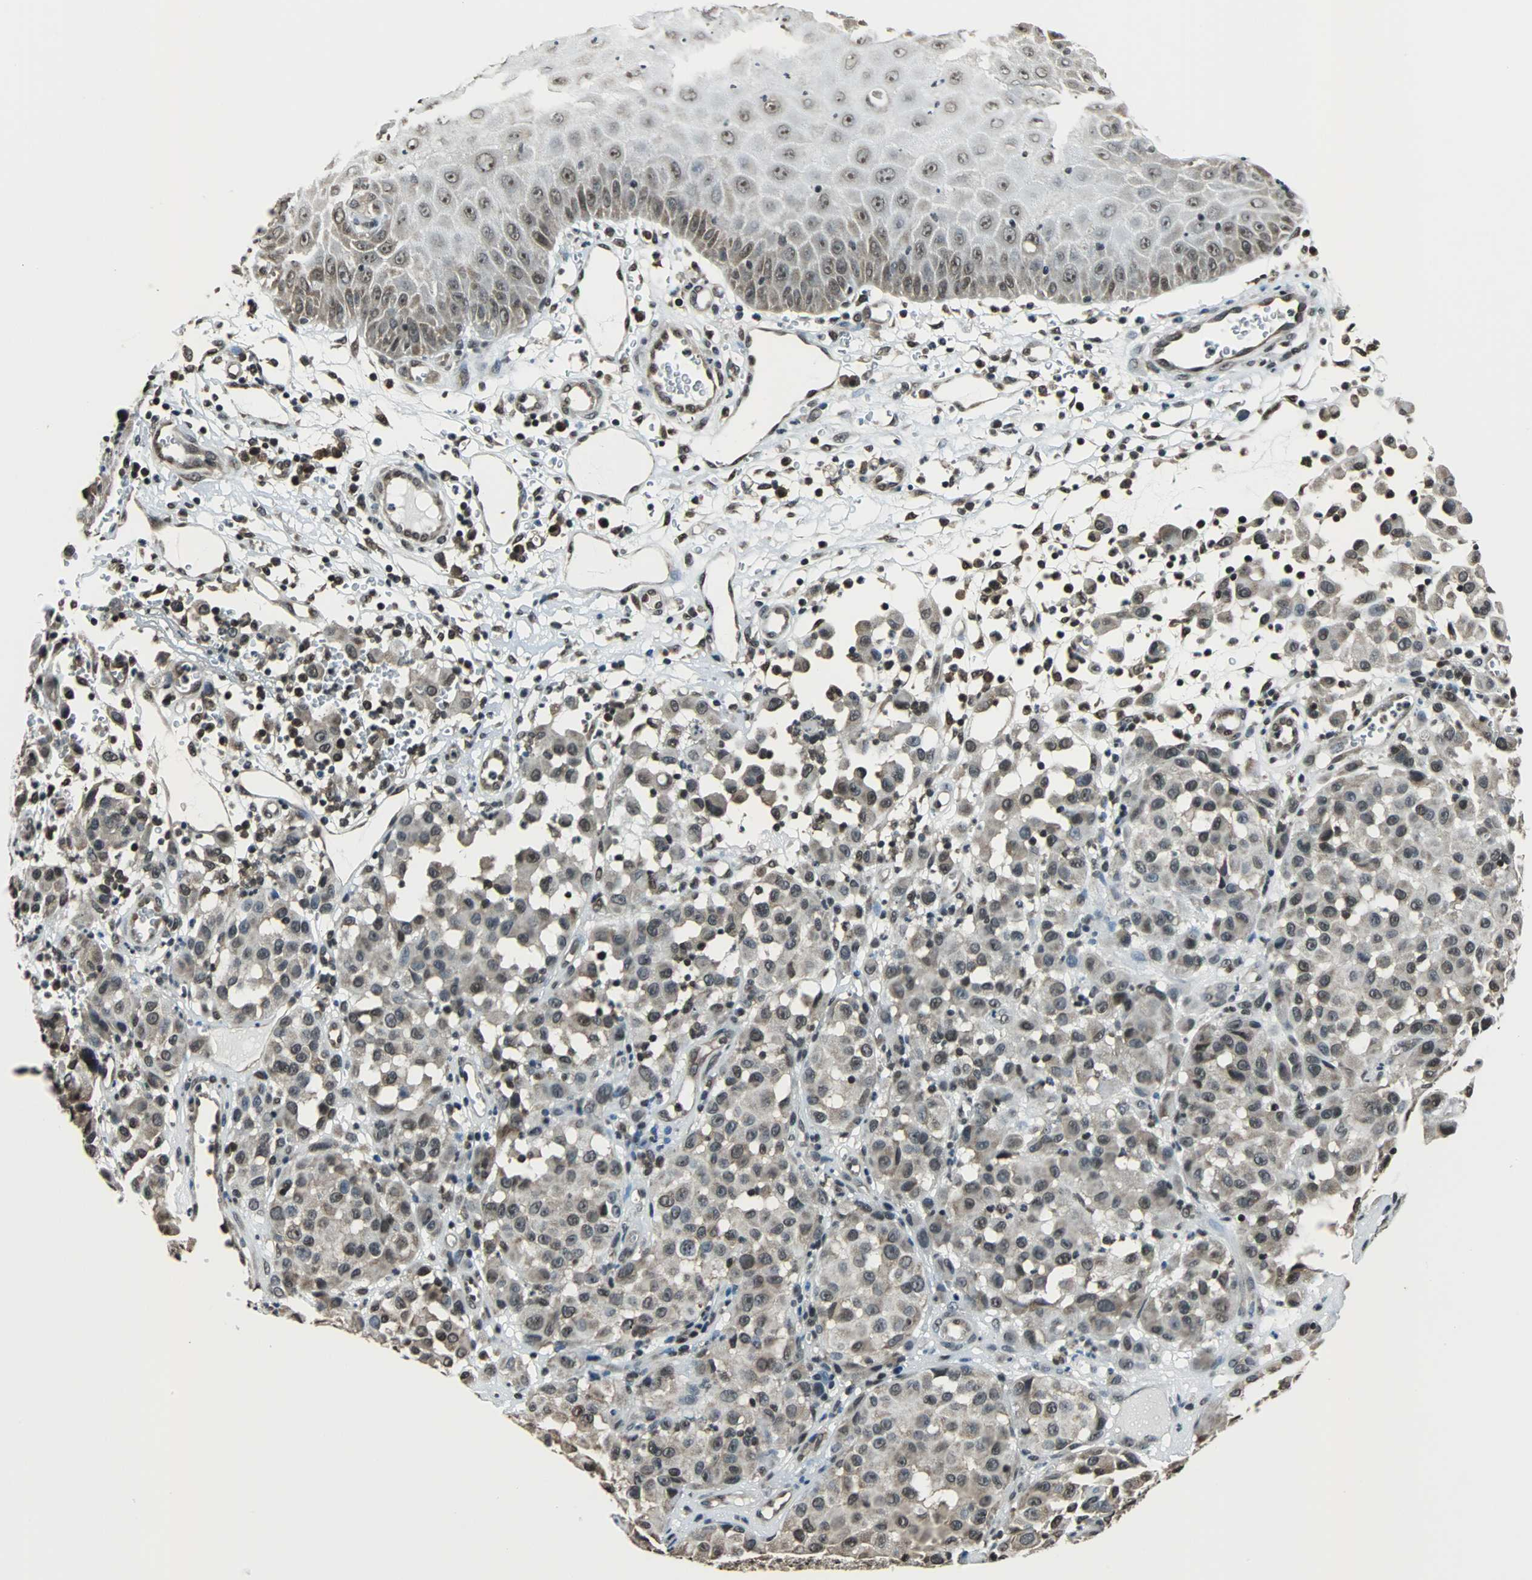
{"staining": {"intensity": "weak", "quantity": ">75%", "location": "cytoplasmic/membranous,nuclear"}, "tissue": "melanoma", "cell_type": "Tumor cells", "image_type": "cancer", "snomed": [{"axis": "morphology", "description": "Malignant melanoma, NOS"}, {"axis": "topography", "description": "Skin"}], "caption": "Immunohistochemistry (IHC) (DAB) staining of human melanoma demonstrates weak cytoplasmic/membranous and nuclear protein positivity in approximately >75% of tumor cells.", "gene": "REST", "patient": {"sex": "female", "age": 21}}